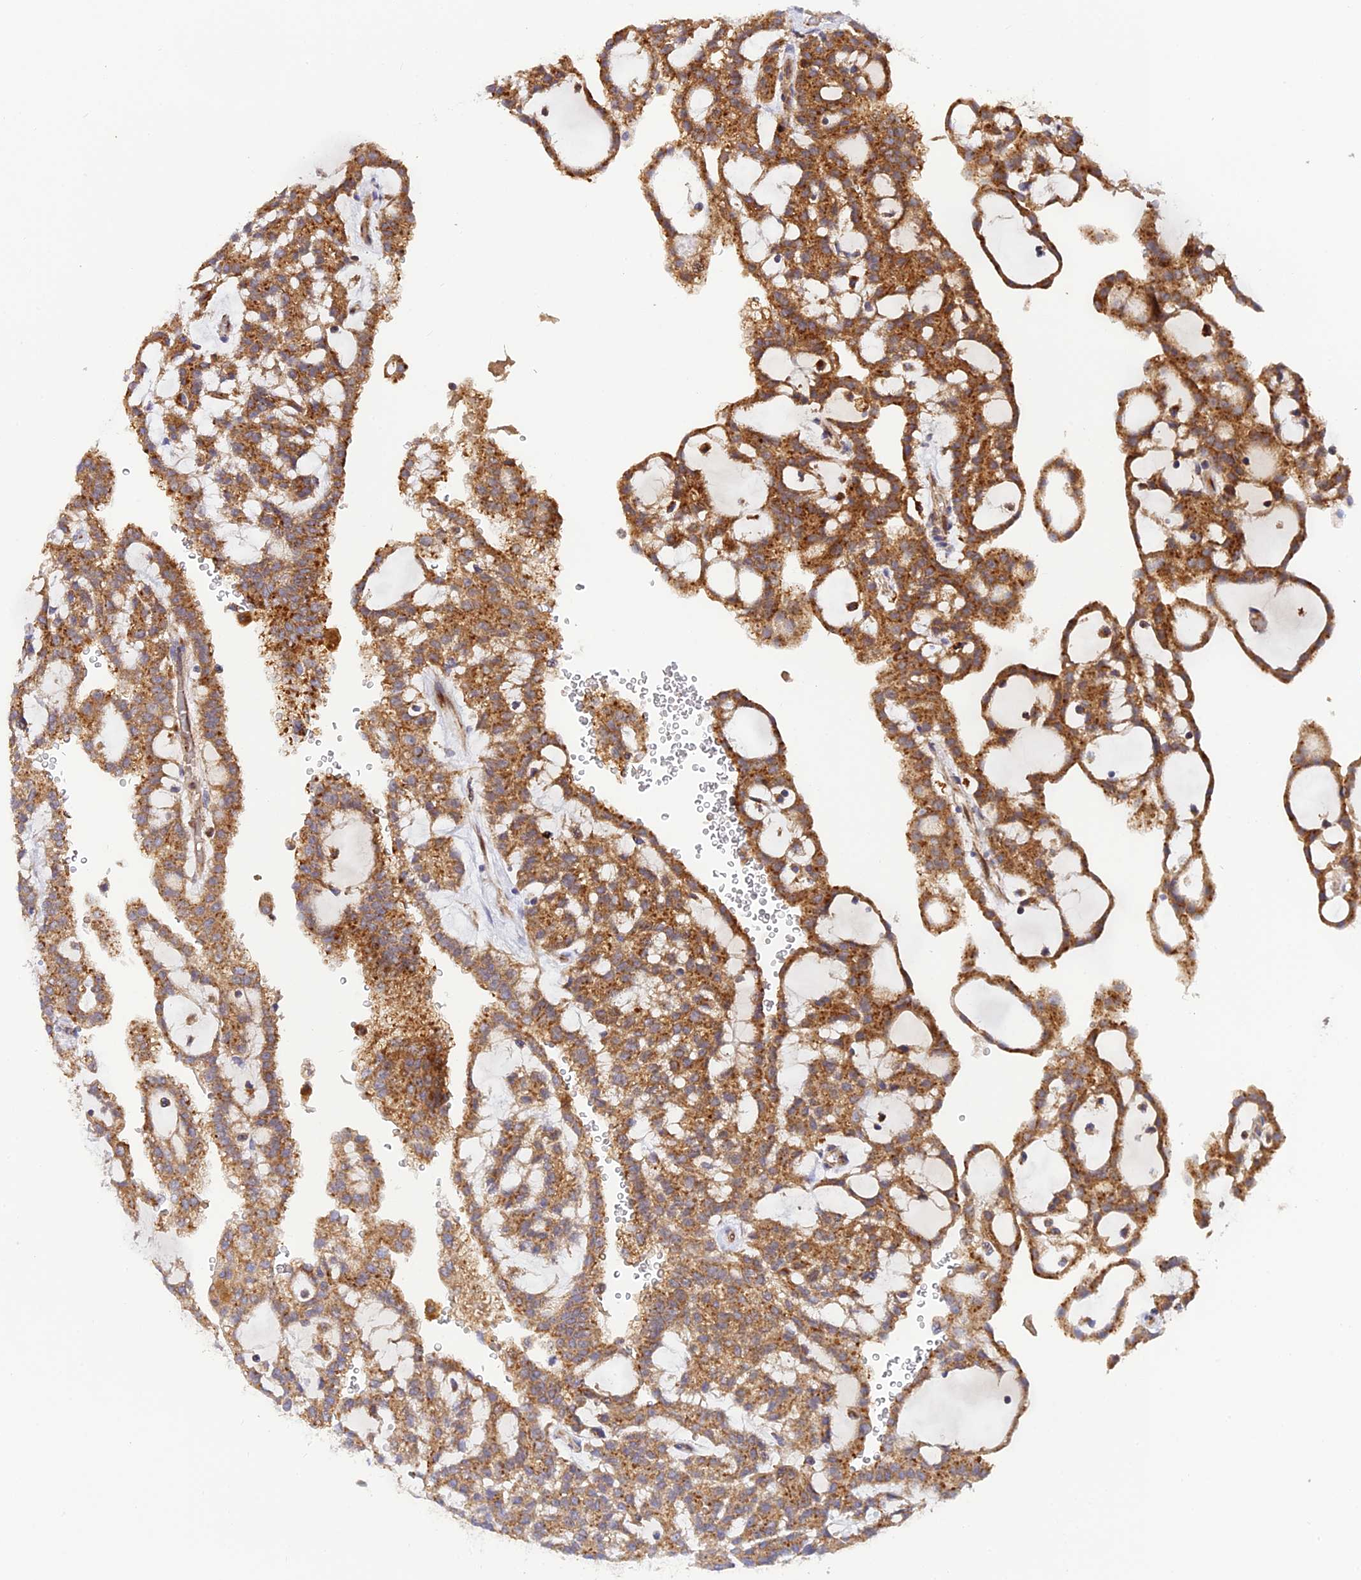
{"staining": {"intensity": "moderate", "quantity": ">75%", "location": "cytoplasmic/membranous"}, "tissue": "renal cancer", "cell_type": "Tumor cells", "image_type": "cancer", "snomed": [{"axis": "morphology", "description": "Adenocarcinoma, NOS"}, {"axis": "topography", "description": "Kidney"}], "caption": "Brown immunohistochemical staining in renal cancer demonstrates moderate cytoplasmic/membranous expression in about >75% of tumor cells.", "gene": "PODNL1", "patient": {"sex": "male", "age": 63}}